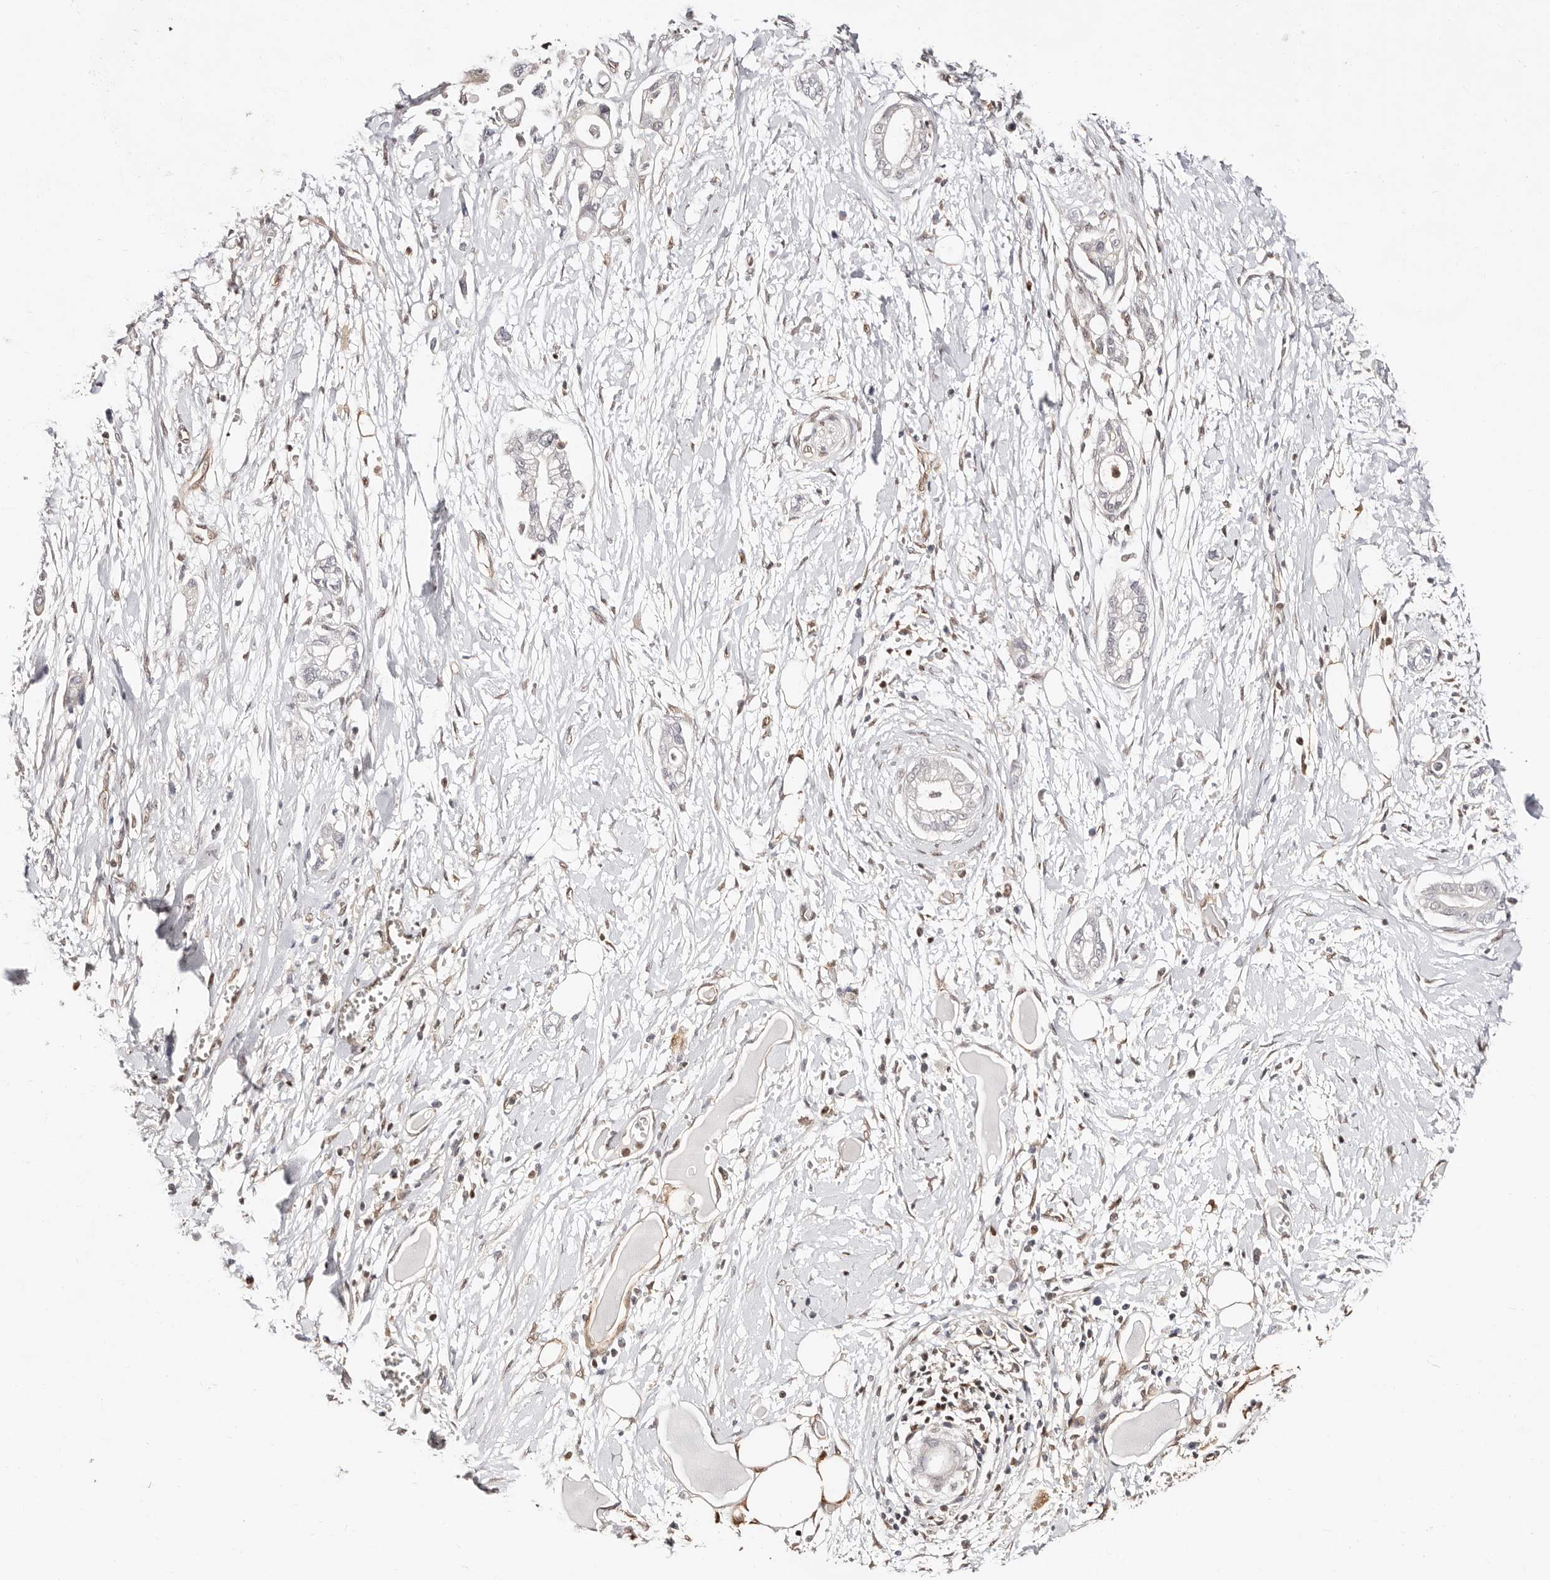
{"staining": {"intensity": "negative", "quantity": "none", "location": "none"}, "tissue": "pancreatic cancer", "cell_type": "Tumor cells", "image_type": "cancer", "snomed": [{"axis": "morphology", "description": "Adenocarcinoma, NOS"}, {"axis": "topography", "description": "Pancreas"}], "caption": "Human pancreatic cancer stained for a protein using immunohistochemistry shows no expression in tumor cells.", "gene": "STAT5A", "patient": {"sex": "male", "age": 68}}